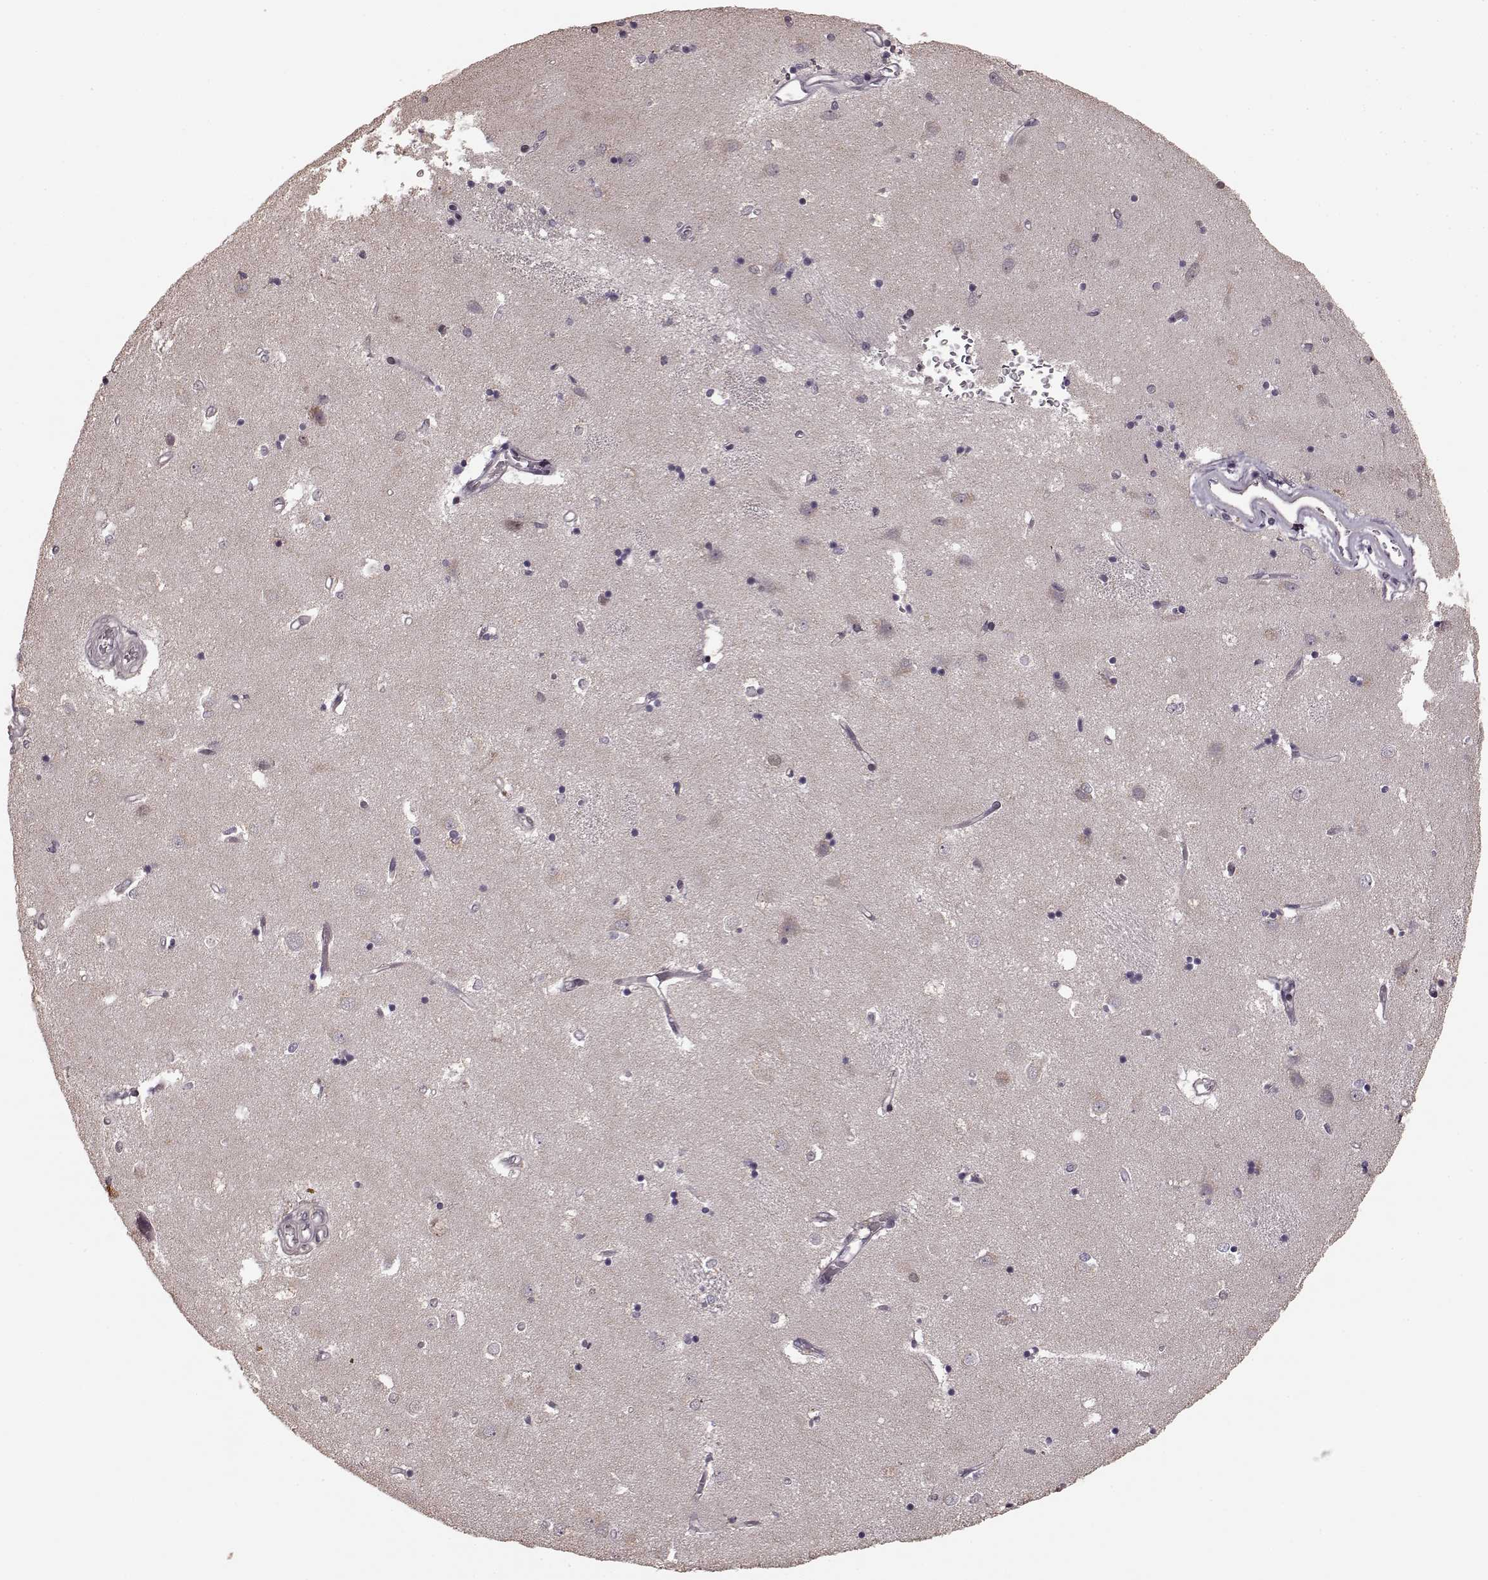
{"staining": {"intensity": "weak", "quantity": "<25%", "location": "cytoplasmic/membranous"}, "tissue": "caudate", "cell_type": "Glial cells", "image_type": "normal", "snomed": [{"axis": "morphology", "description": "Normal tissue, NOS"}, {"axis": "topography", "description": "Lateral ventricle wall"}], "caption": "This is an immunohistochemistry (IHC) histopathology image of normal human caudate. There is no expression in glial cells.", "gene": "PLCB4", "patient": {"sex": "male", "age": 54}}